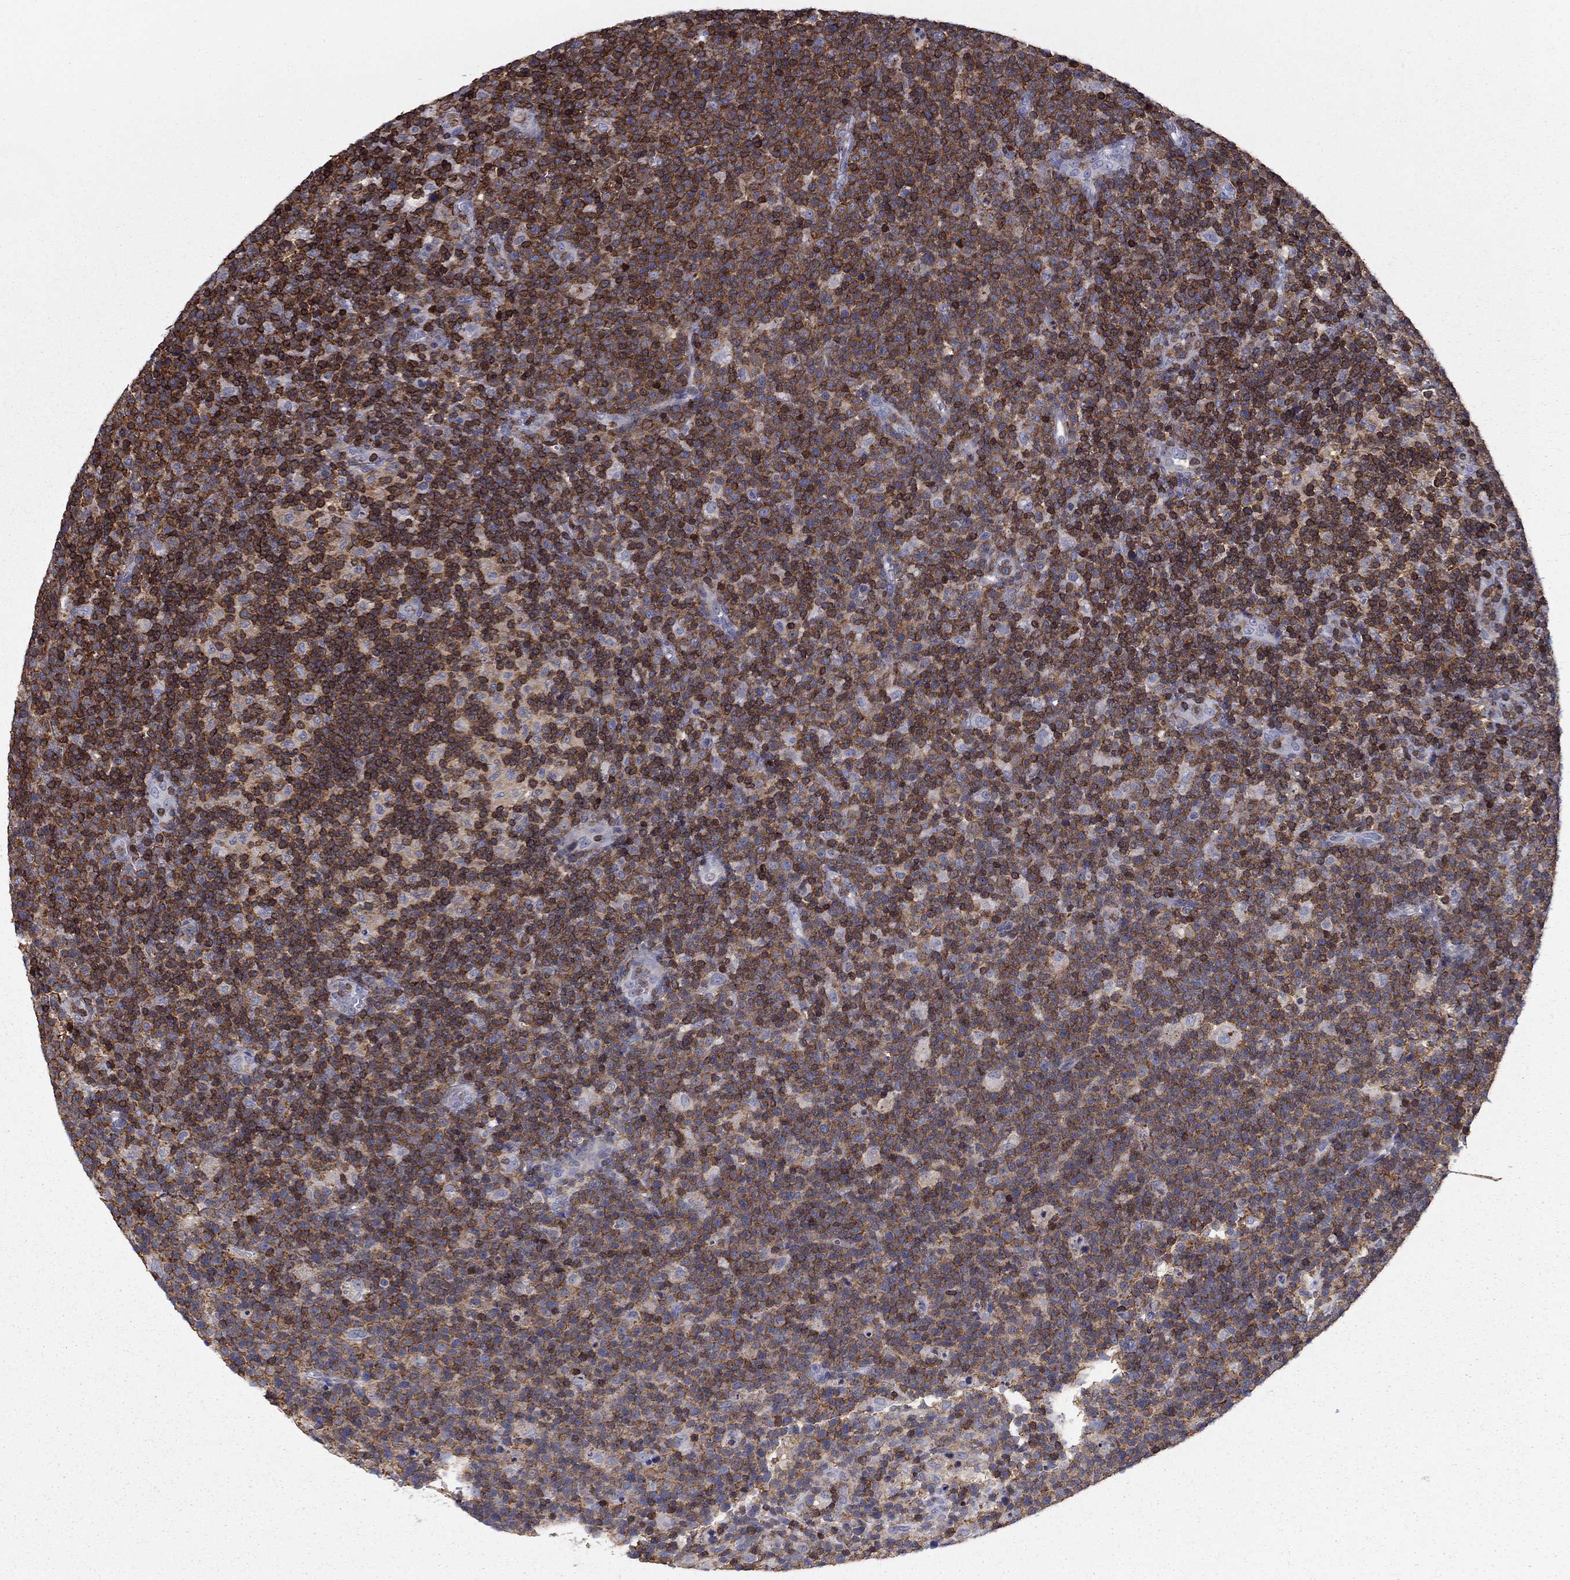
{"staining": {"intensity": "strong", "quantity": ">75%", "location": "cytoplasmic/membranous"}, "tissue": "lymphoma", "cell_type": "Tumor cells", "image_type": "cancer", "snomed": [{"axis": "morphology", "description": "Malignant lymphoma, non-Hodgkin's type, High grade"}, {"axis": "topography", "description": "Lymph node"}], "caption": "About >75% of tumor cells in lymphoma demonstrate strong cytoplasmic/membranous protein staining as visualized by brown immunohistochemical staining.", "gene": "ARHGAP27", "patient": {"sex": "male", "age": 61}}